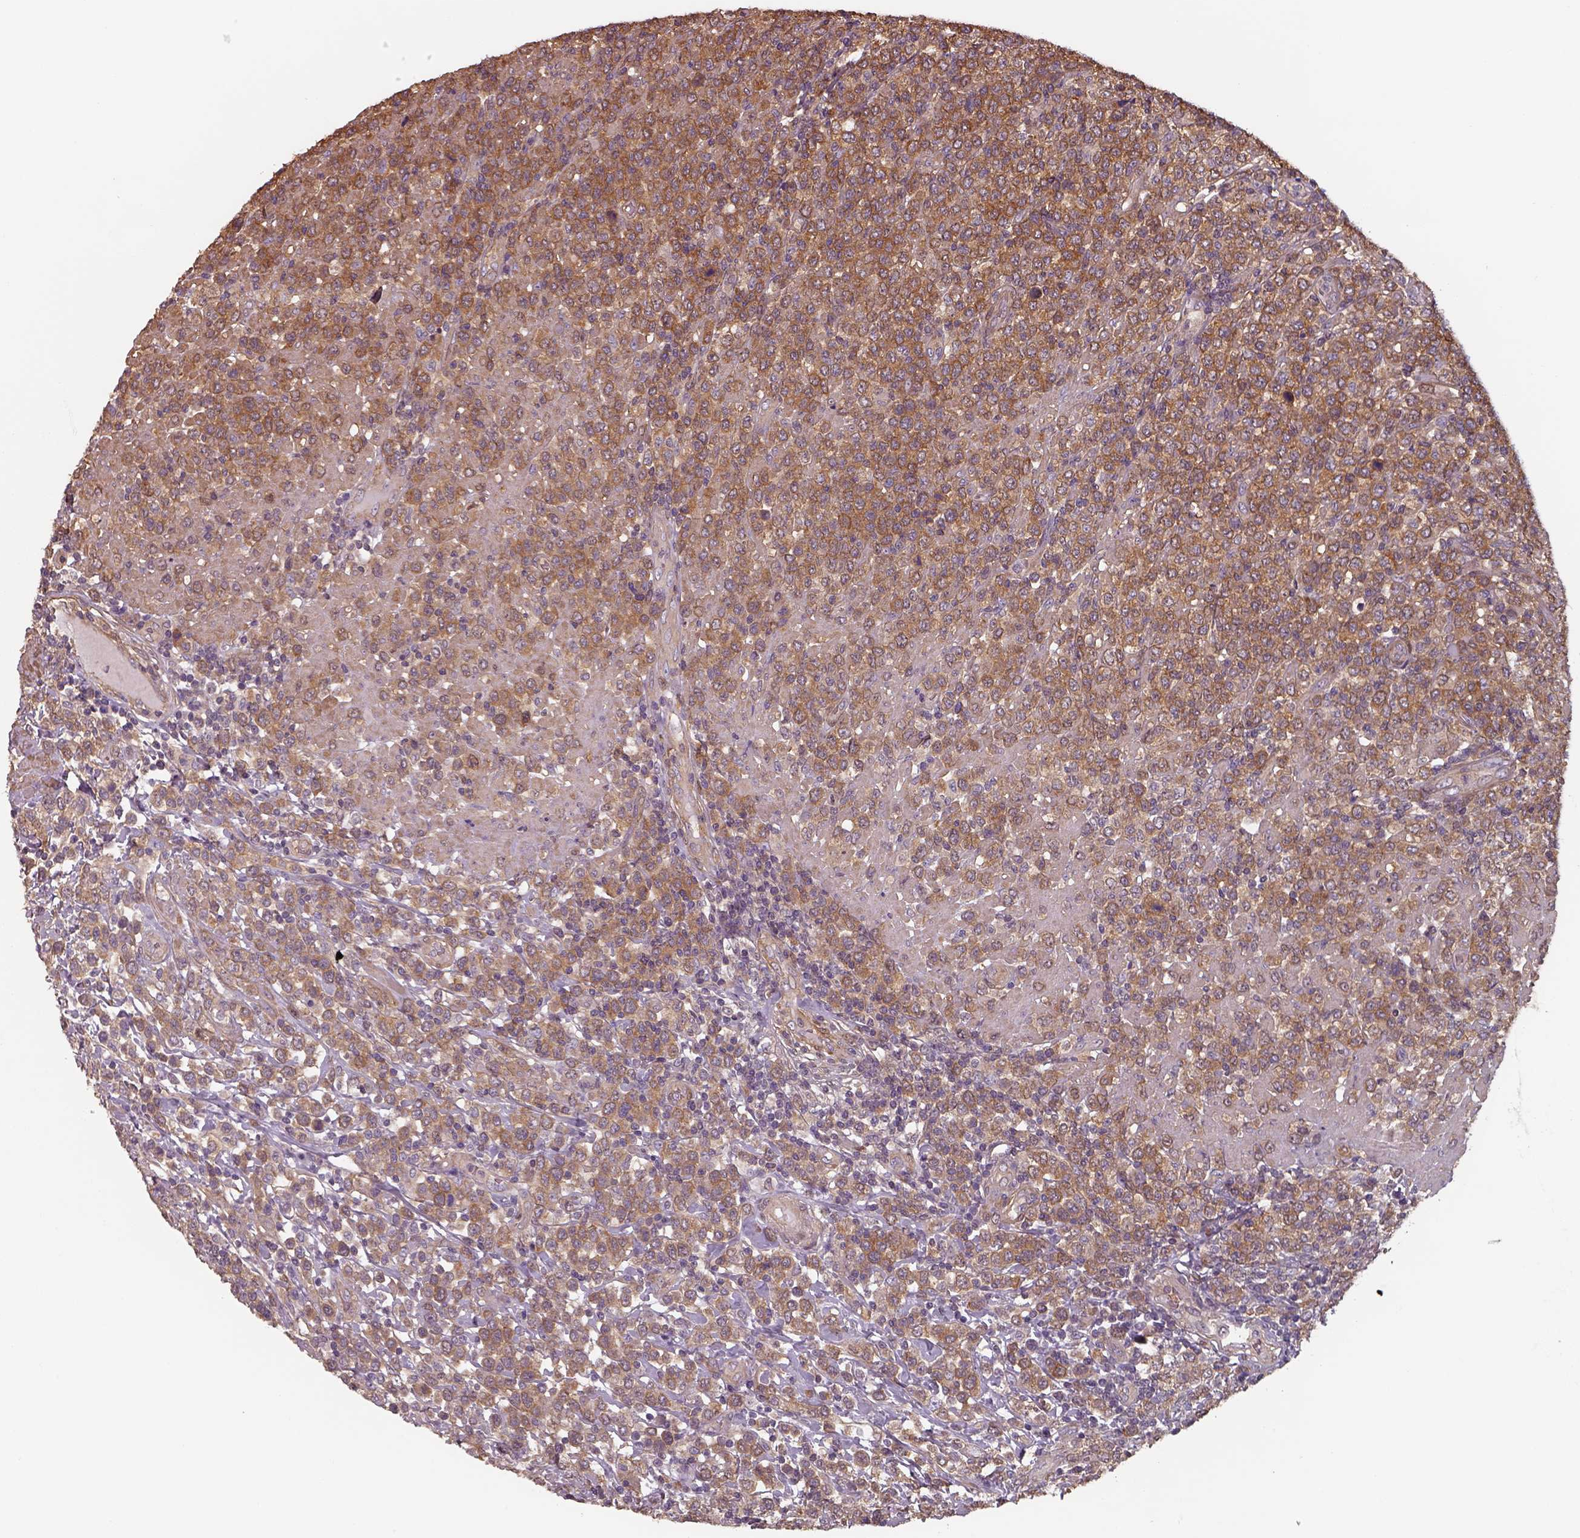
{"staining": {"intensity": "moderate", "quantity": ">75%", "location": "cytoplasmic/membranous"}, "tissue": "lymphoma", "cell_type": "Tumor cells", "image_type": "cancer", "snomed": [{"axis": "morphology", "description": "Malignant lymphoma, non-Hodgkin's type, High grade"}, {"axis": "topography", "description": "Soft tissue"}], "caption": "High-power microscopy captured an immunohistochemistry micrograph of lymphoma, revealing moderate cytoplasmic/membranous staining in about >75% of tumor cells.", "gene": "ISYNA1", "patient": {"sex": "female", "age": 56}}